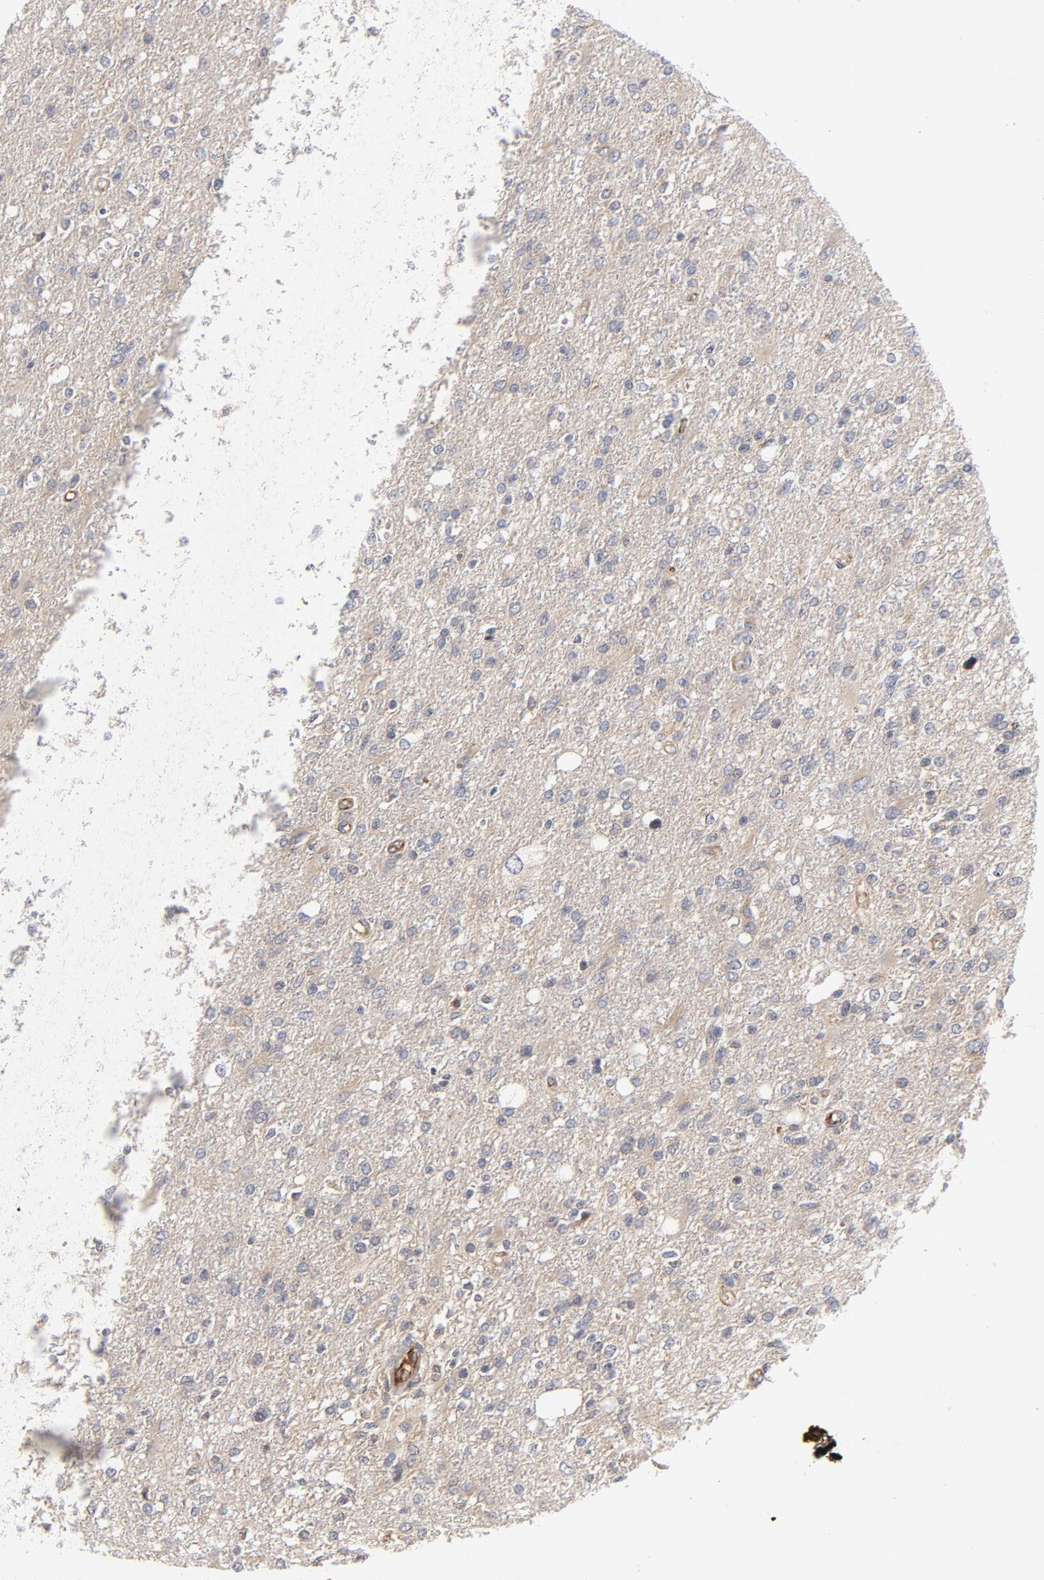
{"staining": {"intensity": "weak", "quantity": "25%-75%", "location": "cytoplasmic/membranous"}, "tissue": "glioma", "cell_type": "Tumor cells", "image_type": "cancer", "snomed": [{"axis": "morphology", "description": "Glioma, malignant, High grade"}, {"axis": "topography", "description": "Cerebral cortex"}], "caption": "DAB (3,3'-diaminobenzidine) immunohistochemical staining of malignant high-grade glioma exhibits weak cytoplasmic/membranous protein expression in about 25%-75% of tumor cells.", "gene": "DNAAF2", "patient": {"sex": "male", "age": 76}}